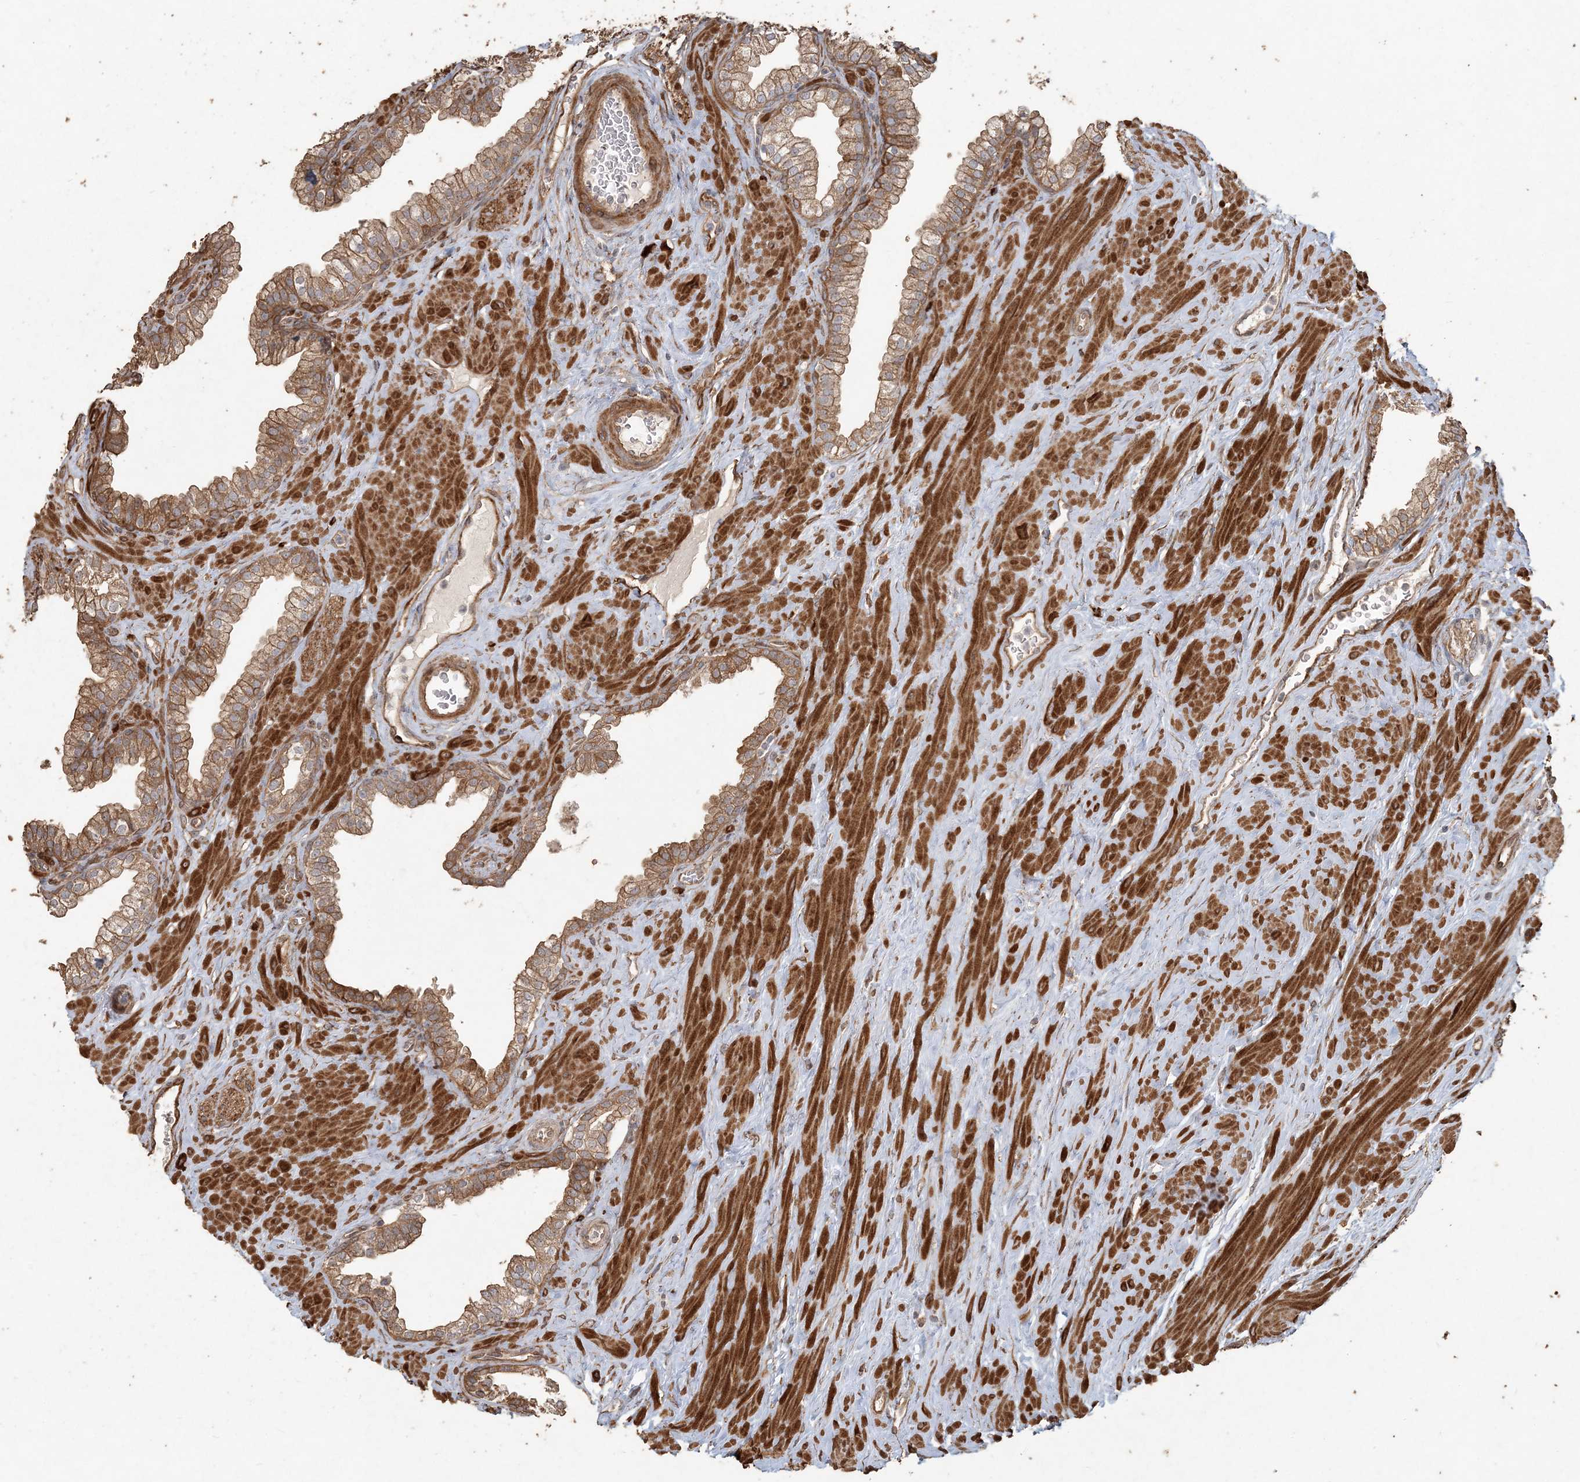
{"staining": {"intensity": "moderate", "quantity": "25%-75%", "location": "cytoplasmic/membranous"}, "tissue": "prostate", "cell_type": "Glandular cells", "image_type": "normal", "snomed": [{"axis": "morphology", "description": "Normal tissue, NOS"}, {"axis": "morphology", "description": "Urothelial carcinoma, Low grade"}, {"axis": "topography", "description": "Urinary bladder"}, {"axis": "topography", "description": "Prostate"}], "caption": "Prostate stained for a protein (brown) displays moderate cytoplasmic/membranous positive staining in approximately 25%-75% of glandular cells.", "gene": "RNF145", "patient": {"sex": "male", "age": 60}}